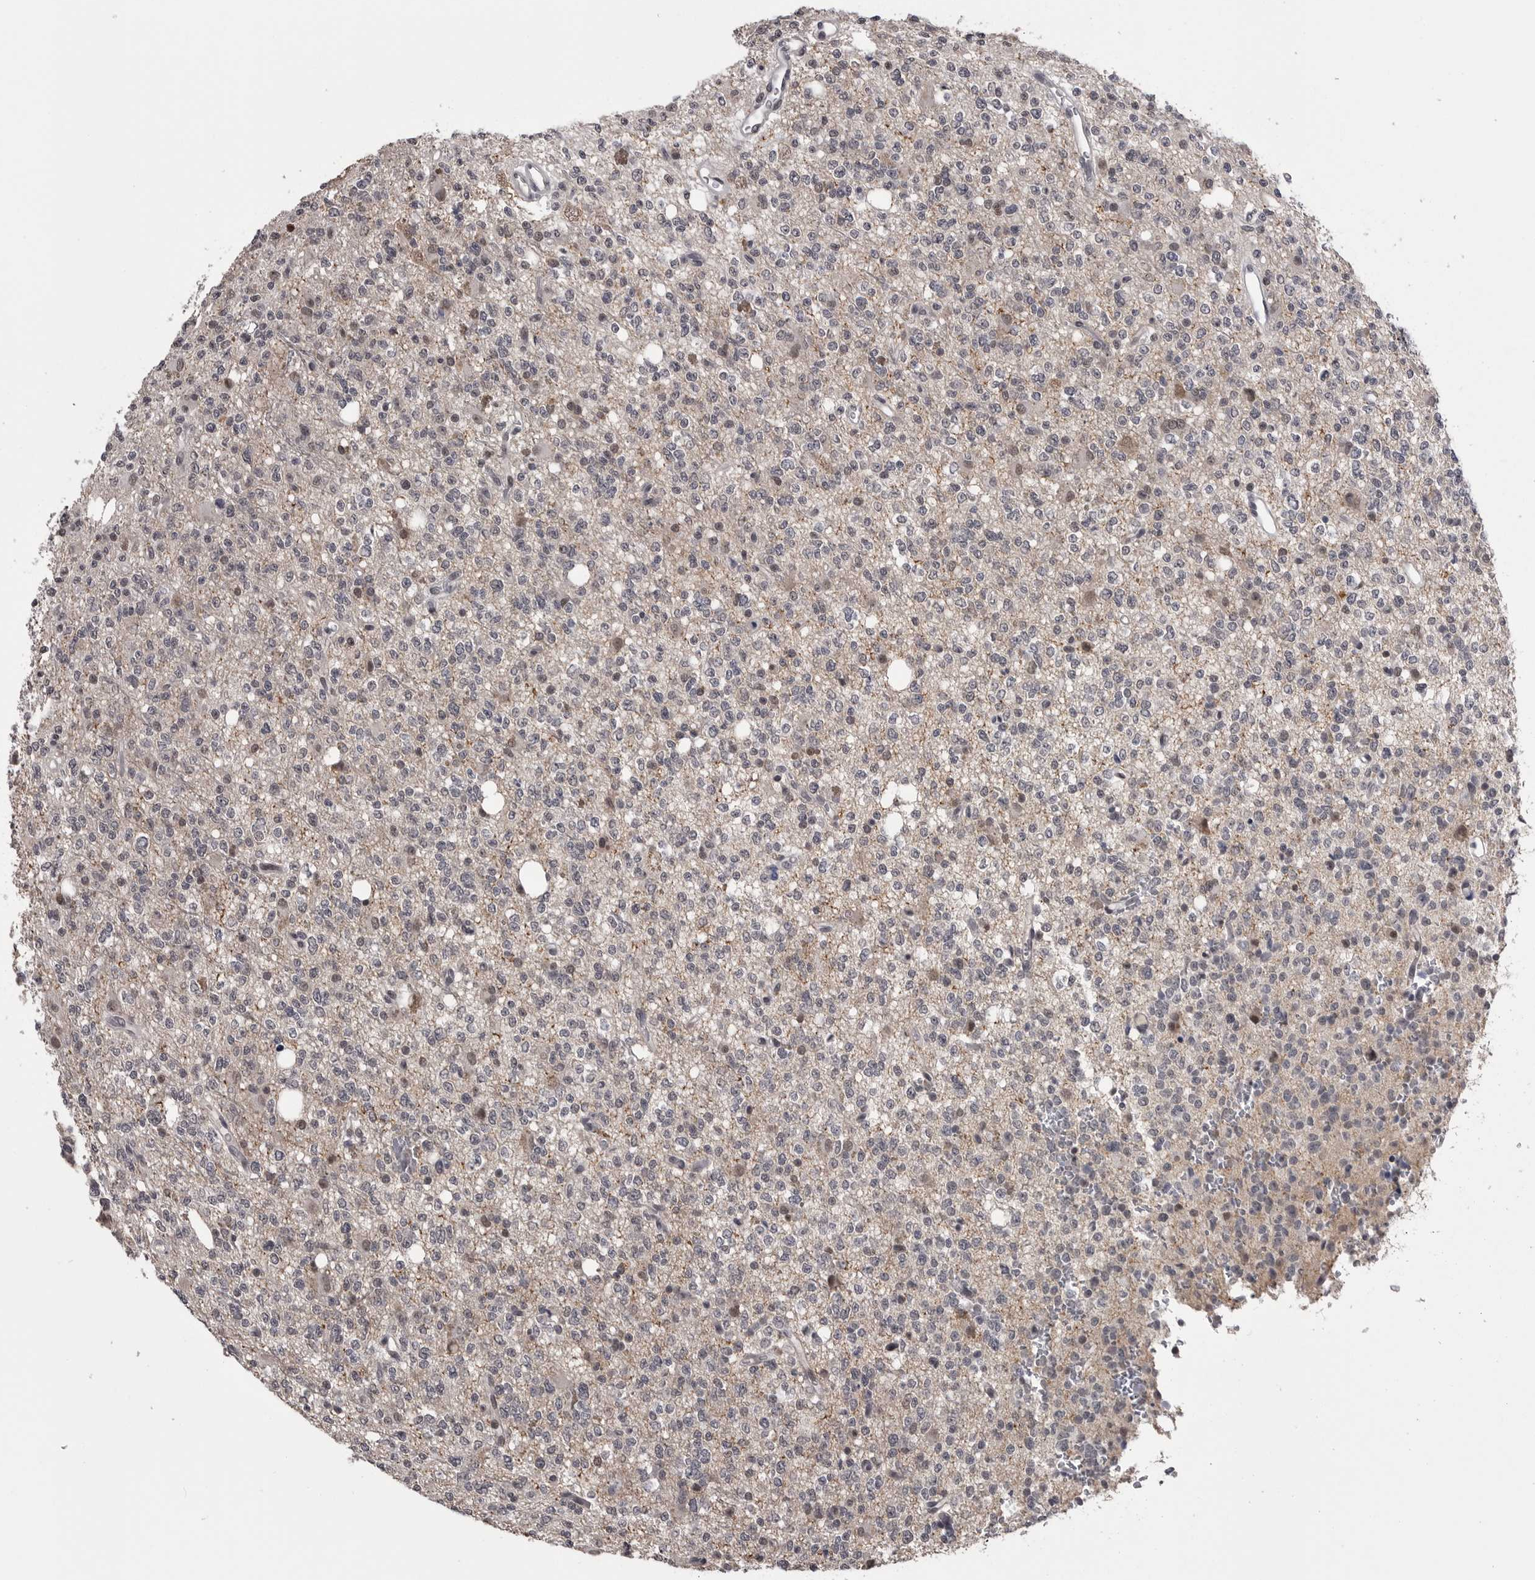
{"staining": {"intensity": "weak", "quantity": "<25%", "location": "nuclear"}, "tissue": "glioma", "cell_type": "Tumor cells", "image_type": "cancer", "snomed": [{"axis": "morphology", "description": "Glioma, malignant, High grade"}, {"axis": "topography", "description": "Brain"}], "caption": "Immunohistochemistry image of high-grade glioma (malignant) stained for a protein (brown), which shows no positivity in tumor cells.", "gene": "DLG2", "patient": {"sex": "female", "age": 62}}